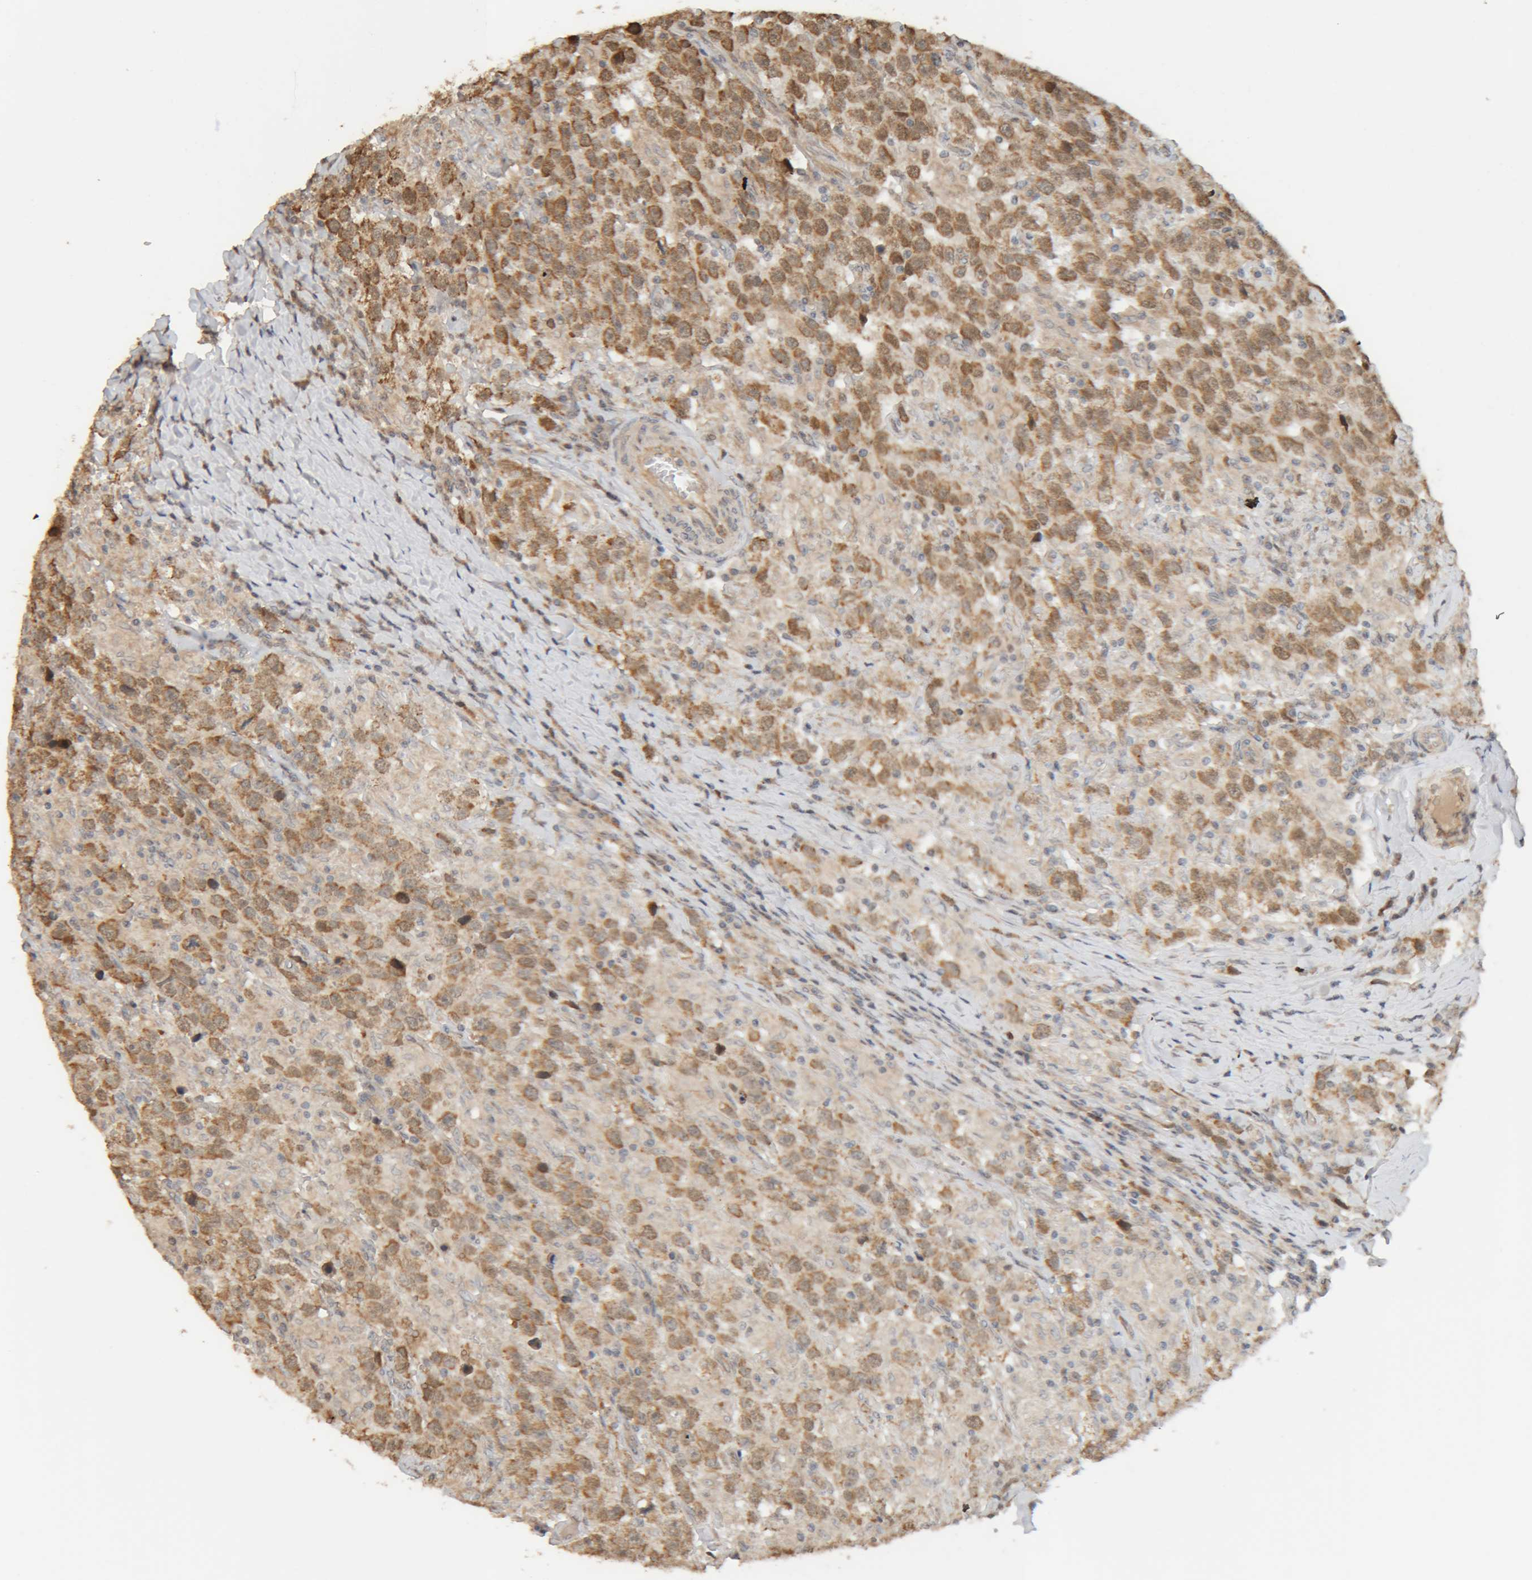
{"staining": {"intensity": "moderate", "quantity": ">75%", "location": "cytoplasmic/membranous"}, "tissue": "testis cancer", "cell_type": "Tumor cells", "image_type": "cancer", "snomed": [{"axis": "morphology", "description": "Seminoma, NOS"}, {"axis": "topography", "description": "Testis"}], "caption": "The image demonstrates staining of testis seminoma, revealing moderate cytoplasmic/membranous protein staining (brown color) within tumor cells.", "gene": "GINS4", "patient": {"sex": "male", "age": 41}}